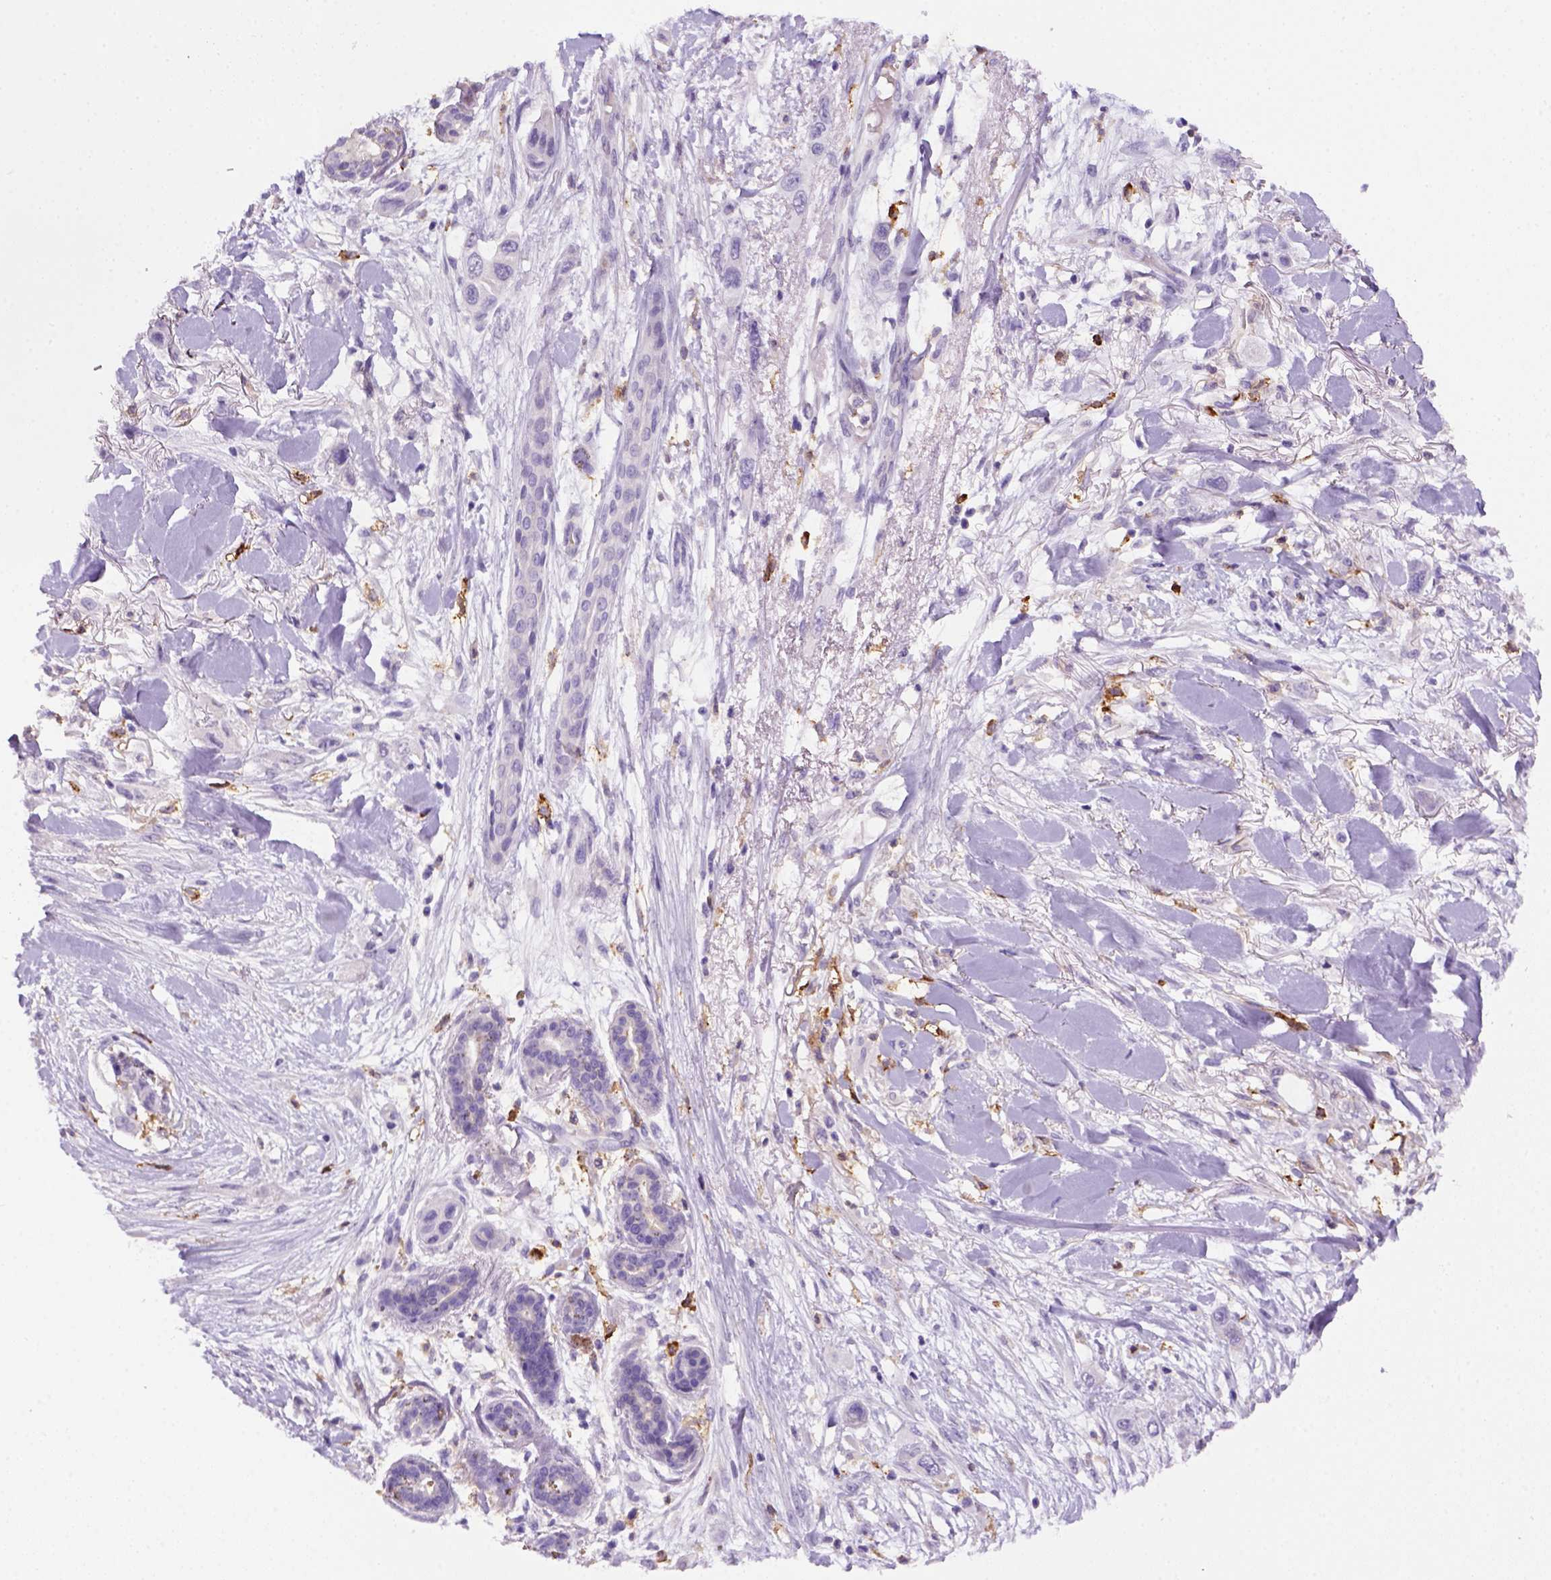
{"staining": {"intensity": "negative", "quantity": "none", "location": "none"}, "tissue": "skin cancer", "cell_type": "Tumor cells", "image_type": "cancer", "snomed": [{"axis": "morphology", "description": "Squamous cell carcinoma, NOS"}, {"axis": "topography", "description": "Skin"}], "caption": "The IHC image has no significant positivity in tumor cells of skin squamous cell carcinoma tissue. (DAB (3,3'-diaminobenzidine) IHC visualized using brightfield microscopy, high magnification).", "gene": "CD14", "patient": {"sex": "male", "age": 79}}